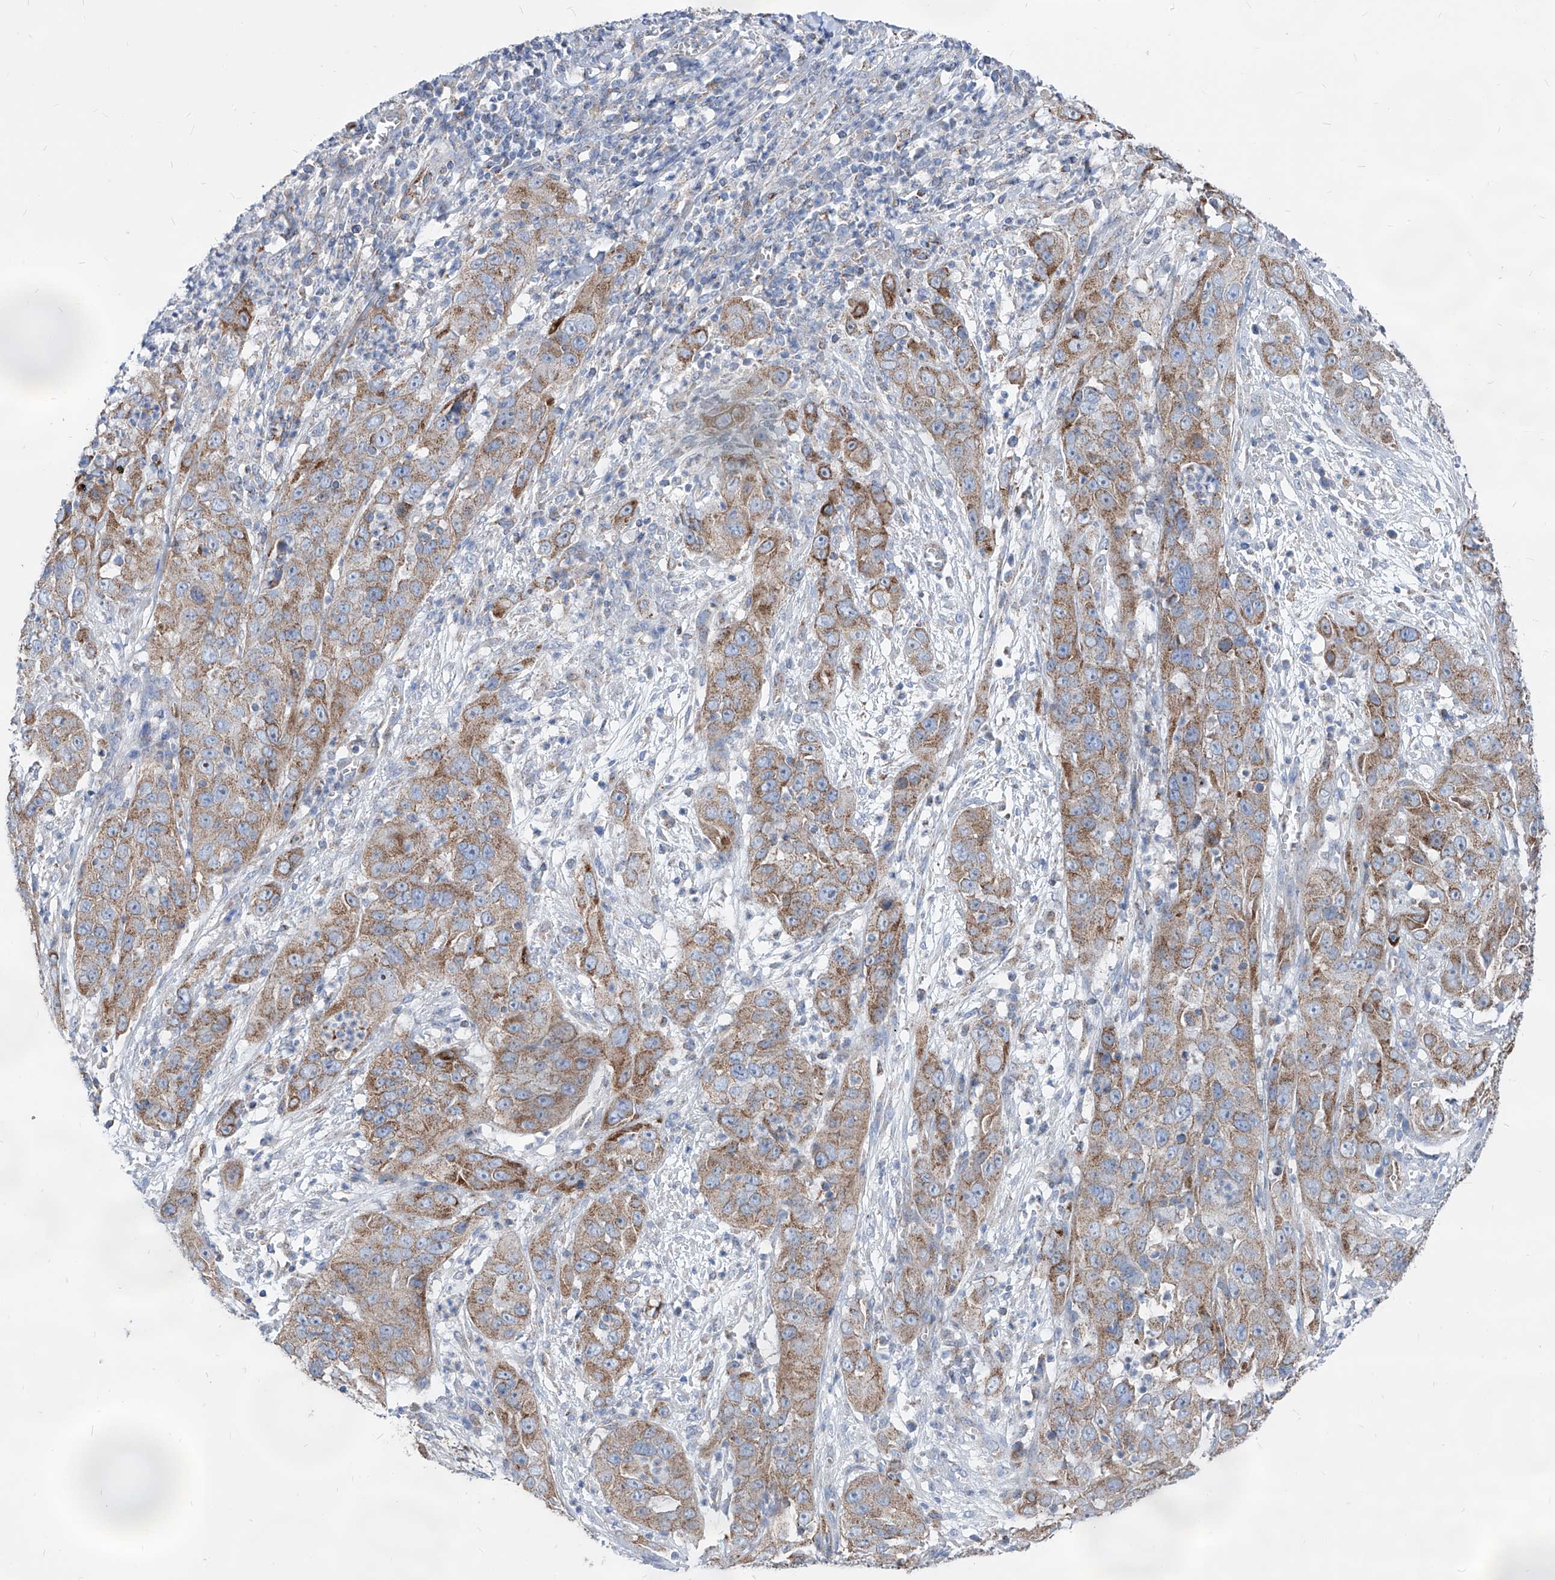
{"staining": {"intensity": "moderate", "quantity": ">75%", "location": "cytoplasmic/membranous"}, "tissue": "cervical cancer", "cell_type": "Tumor cells", "image_type": "cancer", "snomed": [{"axis": "morphology", "description": "Squamous cell carcinoma, NOS"}, {"axis": "topography", "description": "Cervix"}], "caption": "Cervical squamous cell carcinoma was stained to show a protein in brown. There is medium levels of moderate cytoplasmic/membranous positivity in approximately >75% of tumor cells.", "gene": "AGPS", "patient": {"sex": "female", "age": 32}}